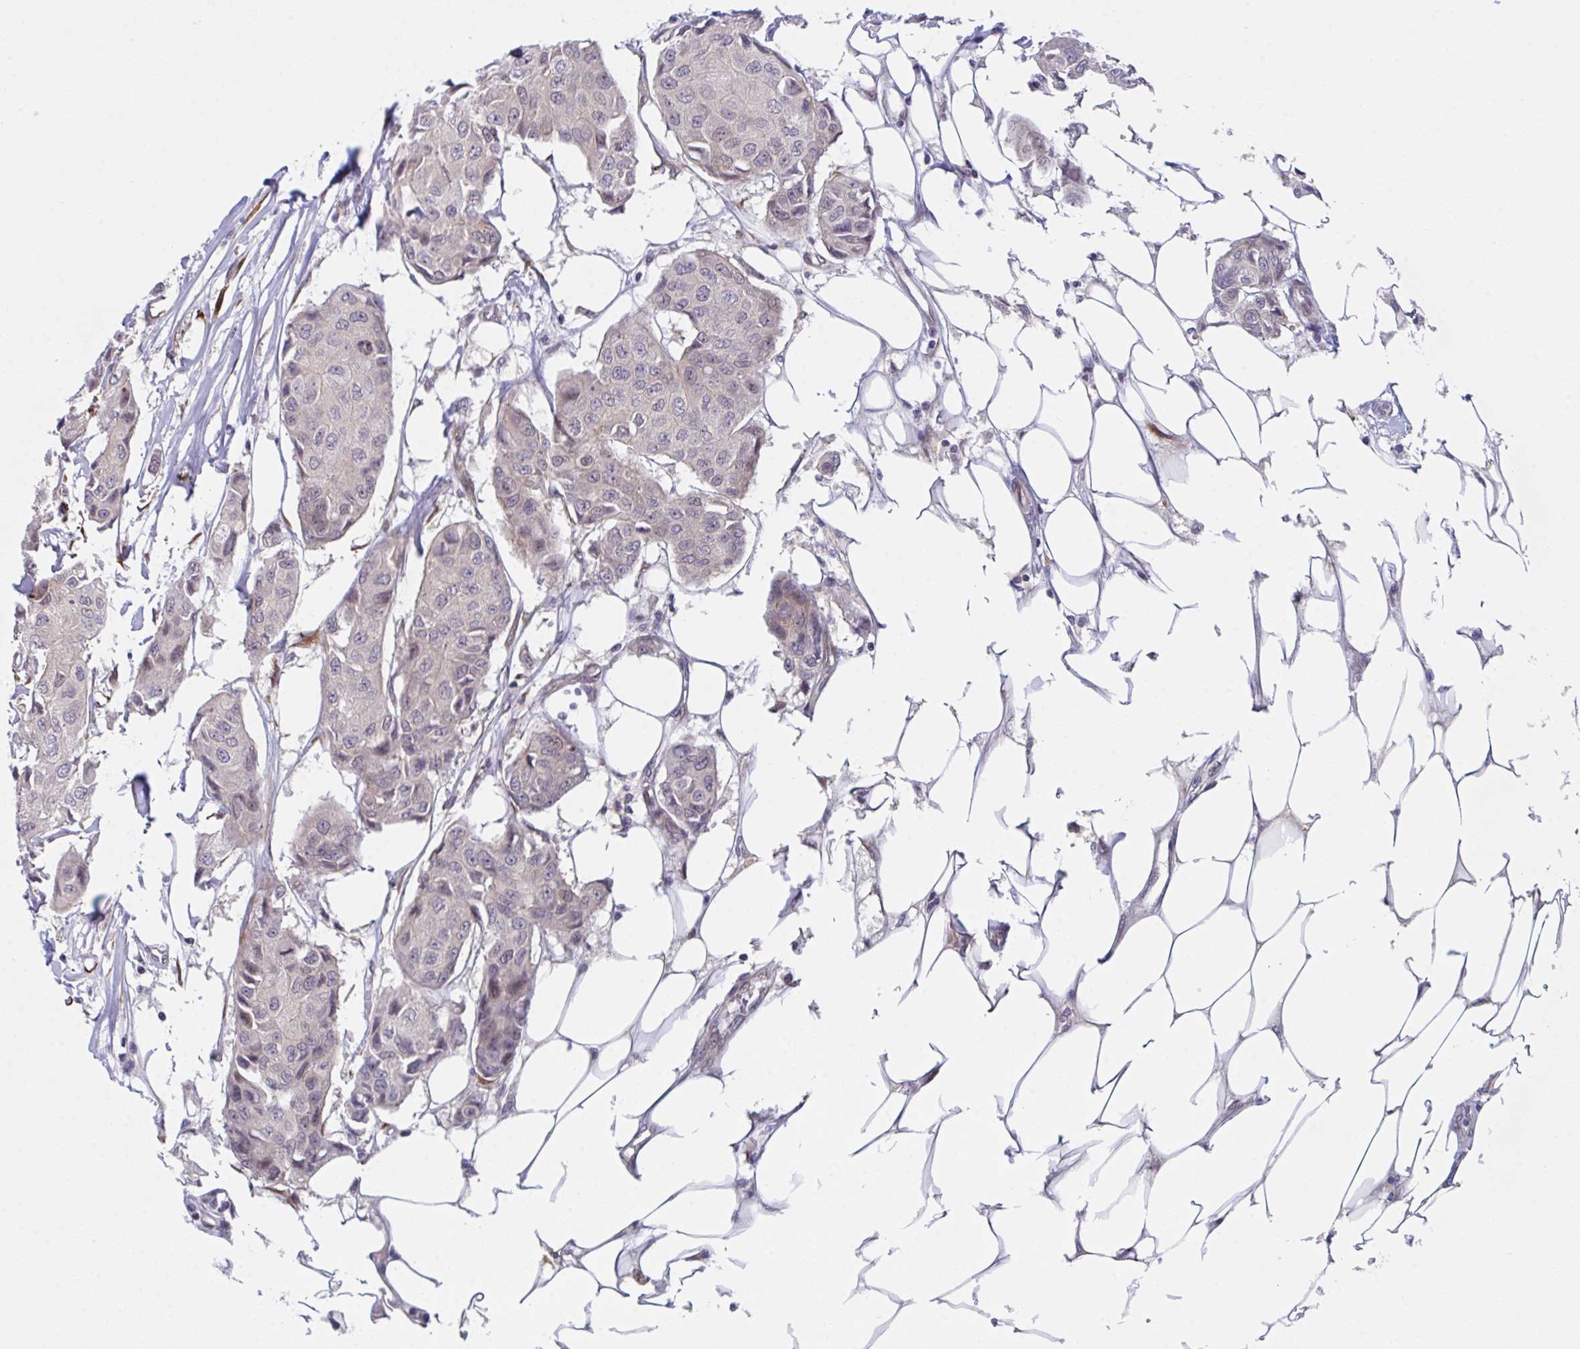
{"staining": {"intensity": "negative", "quantity": "none", "location": "none"}, "tissue": "breast cancer", "cell_type": "Tumor cells", "image_type": "cancer", "snomed": [{"axis": "morphology", "description": "Duct carcinoma"}, {"axis": "topography", "description": "Breast"}, {"axis": "topography", "description": "Lymph node"}], "caption": "Immunohistochemical staining of human breast infiltrating ductal carcinoma shows no significant expression in tumor cells. The staining was performed using DAB to visualize the protein expression in brown, while the nuclei were stained in blue with hematoxylin (Magnification: 20x).", "gene": "RBM18", "patient": {"sex": "female", "age": 80}}